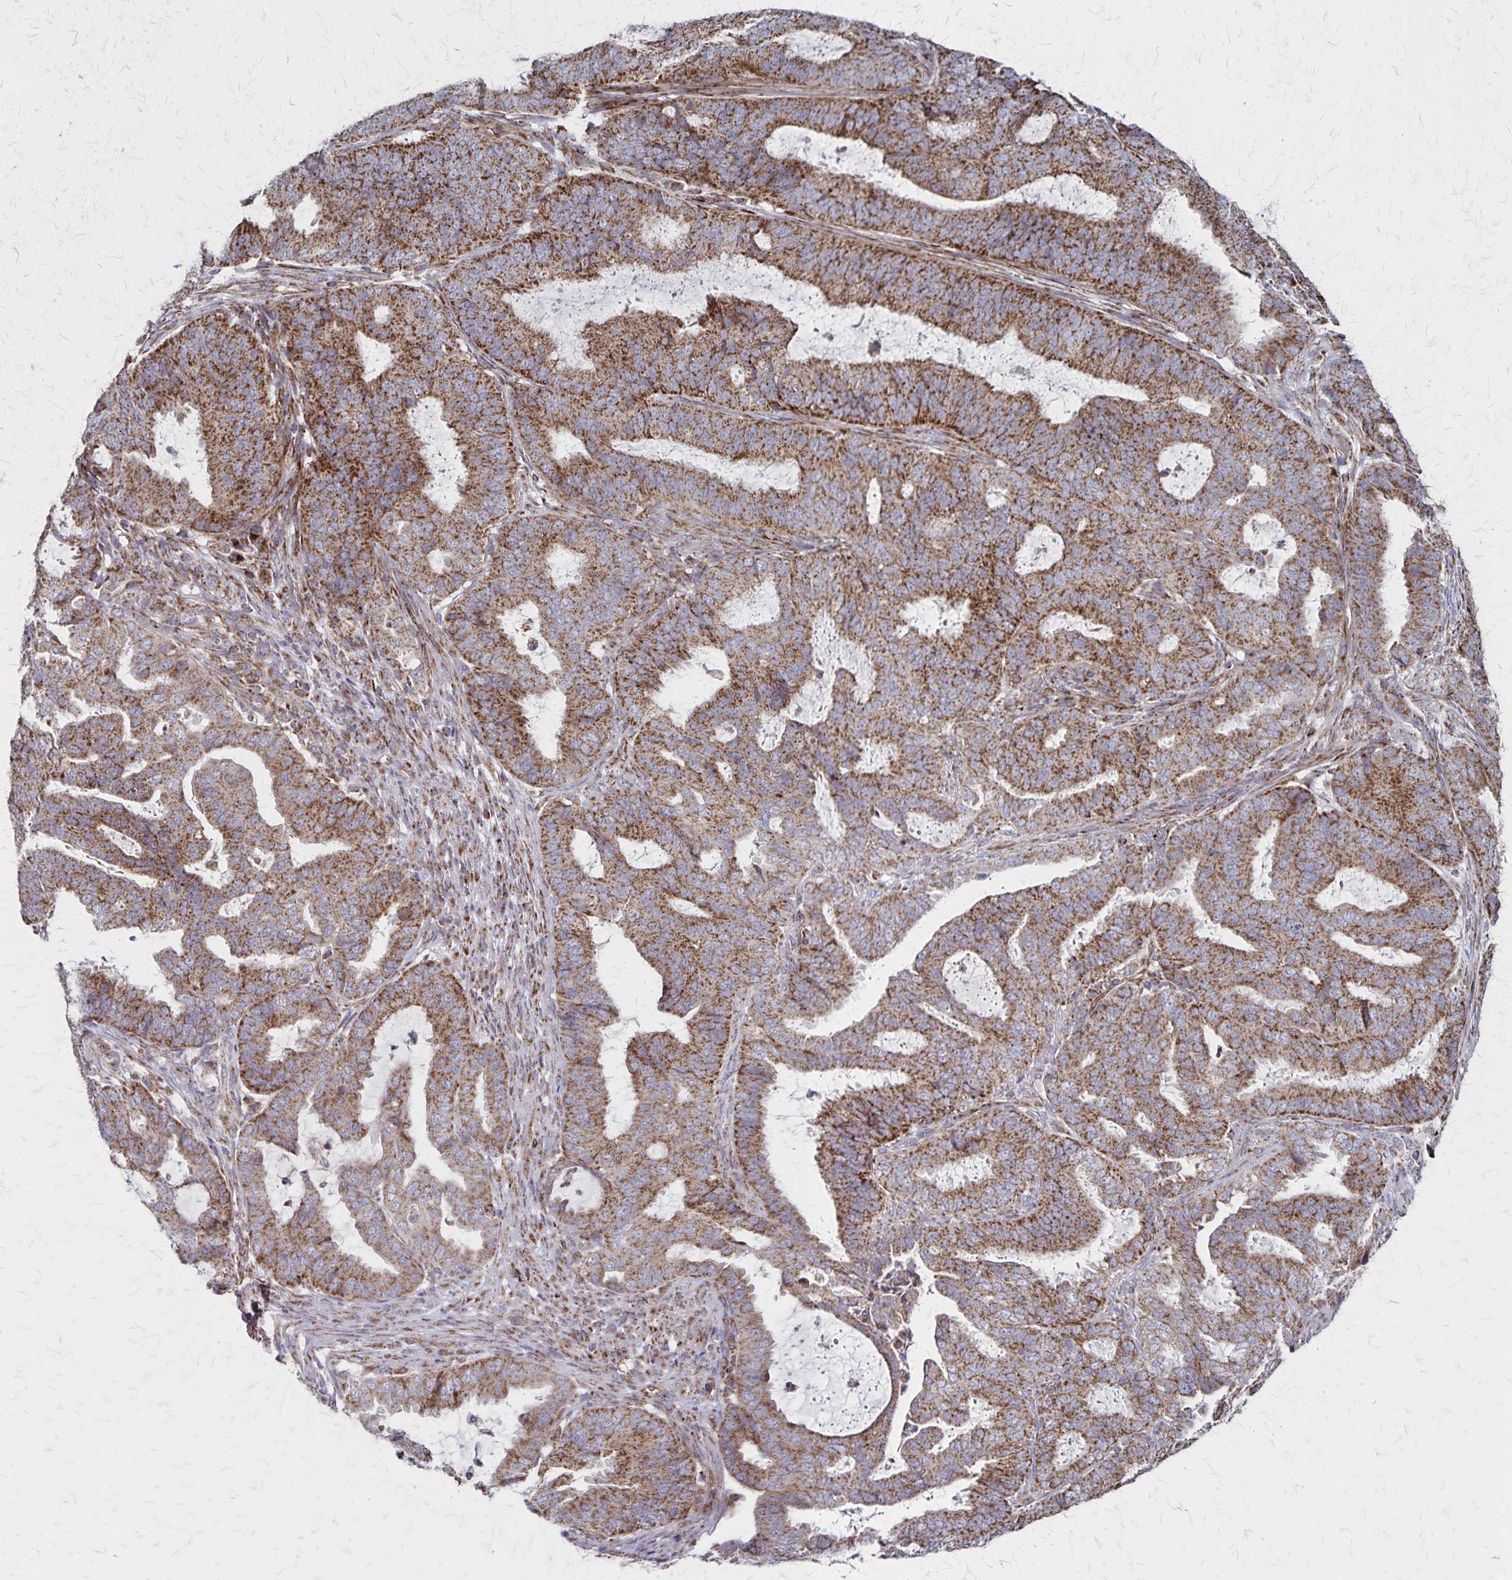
{"staining": {"intensity": "moderate", "quantity": ">75%", "location": "cytoplasmic/membranous"}, "tissue": "endometrial cancer", "cell_type": "Tumor cells", "image_type": "cancer", "snomed": [{"axis": "morphology", "description": "Adenocarcinoma, NOS"}, {"axis": "topography", "description": "Endometrium"}], "caption": "The immunohistochemical stain shows moderate cytoplasmic/membranous positivity in tumor cells of endometrial cancer tissue.", "gene": "NFS1", "patient": {"sex": "female", "age": 51}}